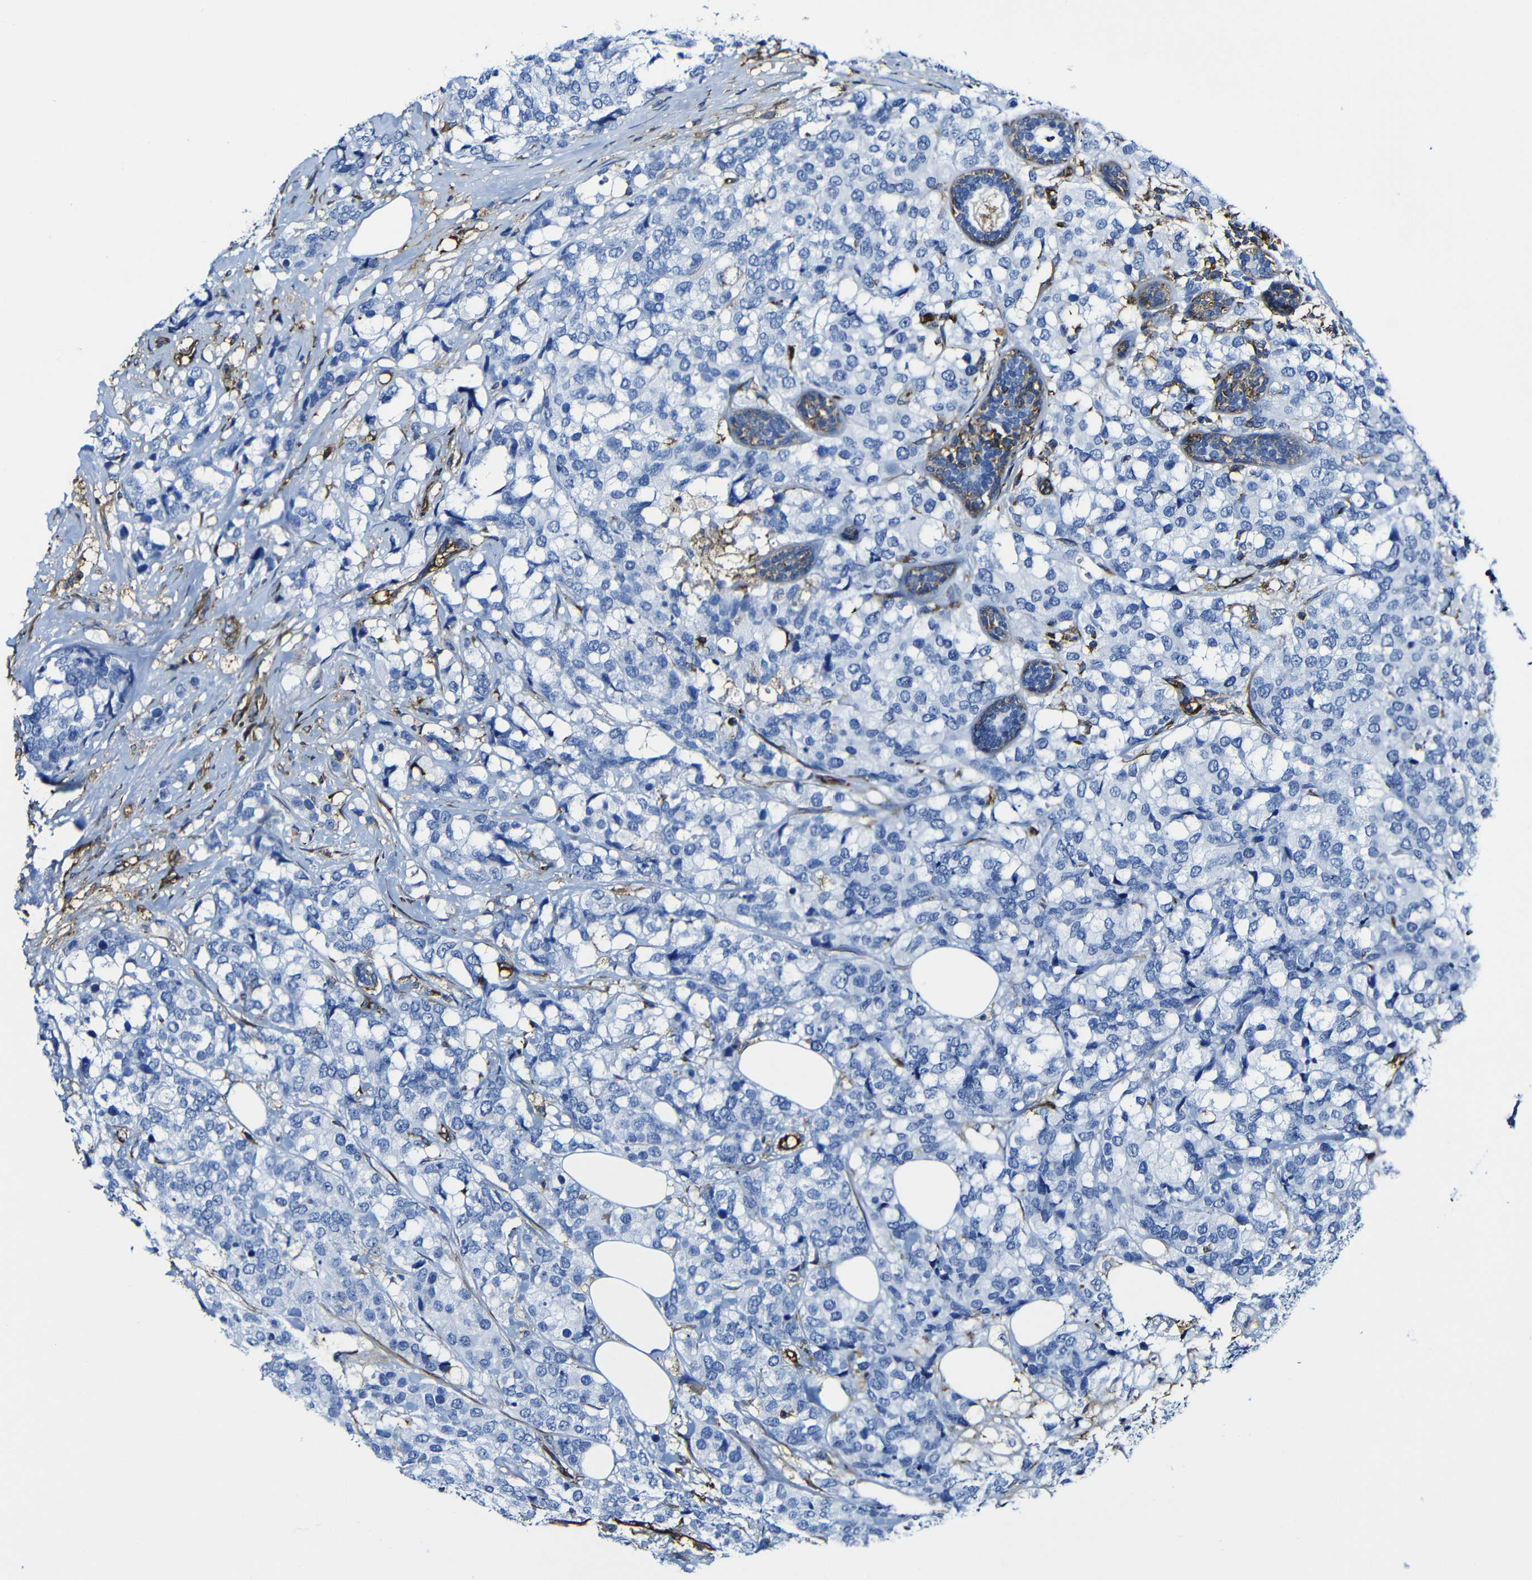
{"staining": {"intensity": "negative", "quantity": "none", "location": "none"}, "tissue": "breast cancer", "cell_type": "Tumor cells", "image_type": "cancer", "snomed": [{"axis": "morphology", "description": "Lobular carcinoma"}, {"axis": "topography", "description": "Breast"}], "caption": "A high-resolution micrograph shows immunohistochemistry staining of breast cancer, which displays no significant staining in tumor cells.", "gene": "MSN", "patient": {"sex": "female", "age": 59}}